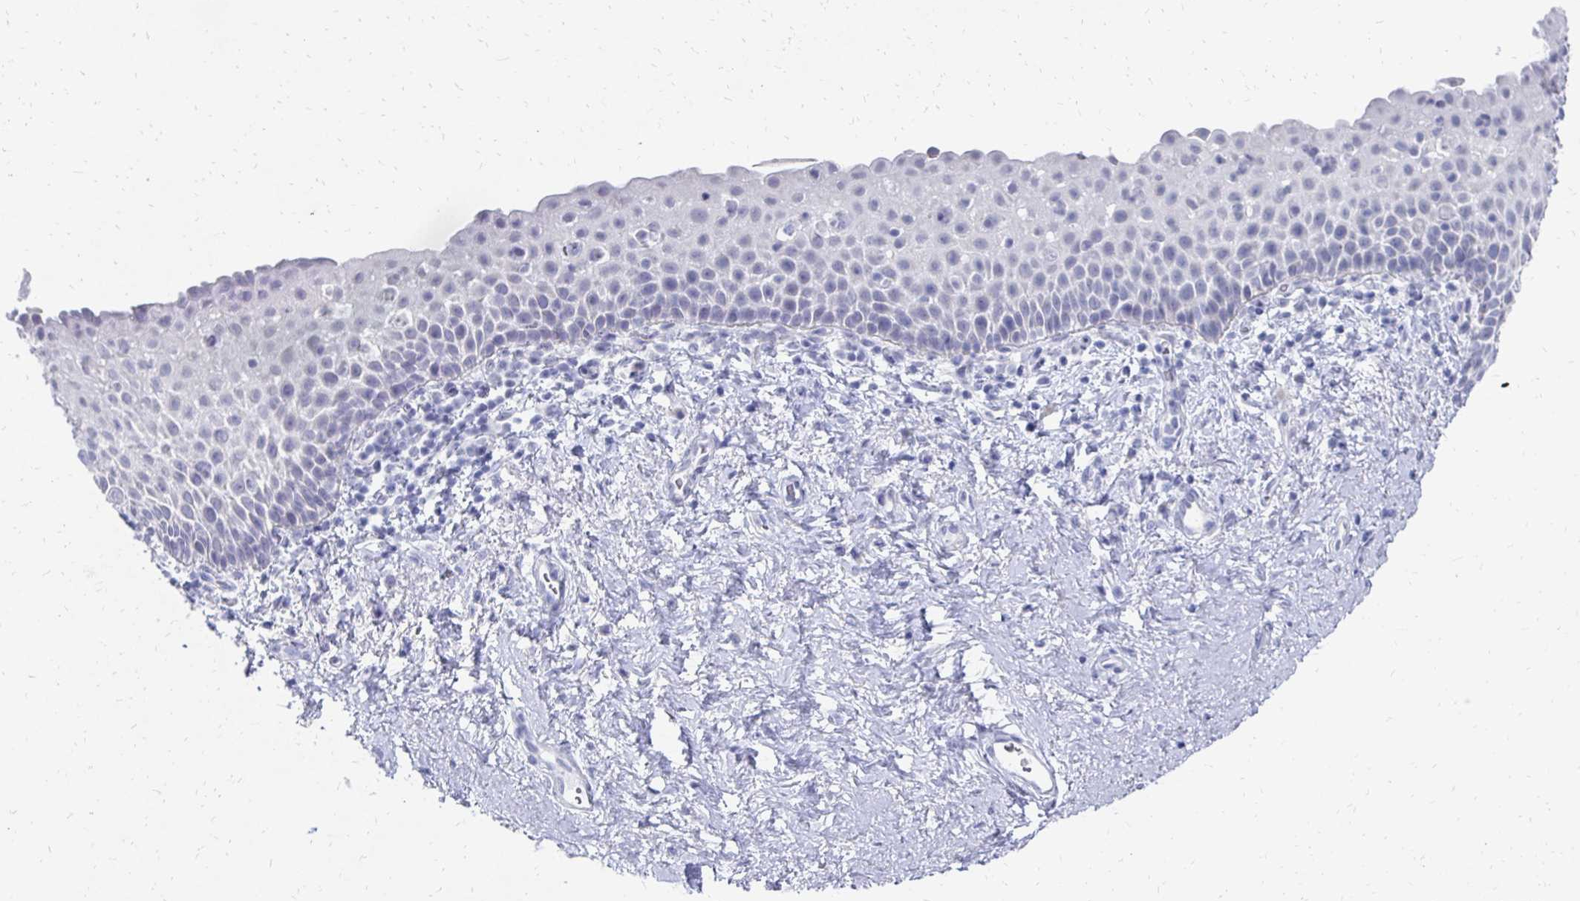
{"staining": {"intensity": "negative", "quantity": "none", "location": "none"}, "tissue": "vagina", "cell_type": "Squamous epithelial cells", "image_type": "normal", "snomed": [{"axis": "morphology", "description": "Normal tissue, NOS"}, {"axis": "topography", "description": "Vagina"}], "caption": "The image displays no staining of squamous epithelial cells in benign vagina. (DAB (3,3'-diaminobenzidine) immunohistochemistry visualized using brightfield microscopy, high magnification).", "gene": "SYCP3", "patient": {"sex": "female", "age": 61}}